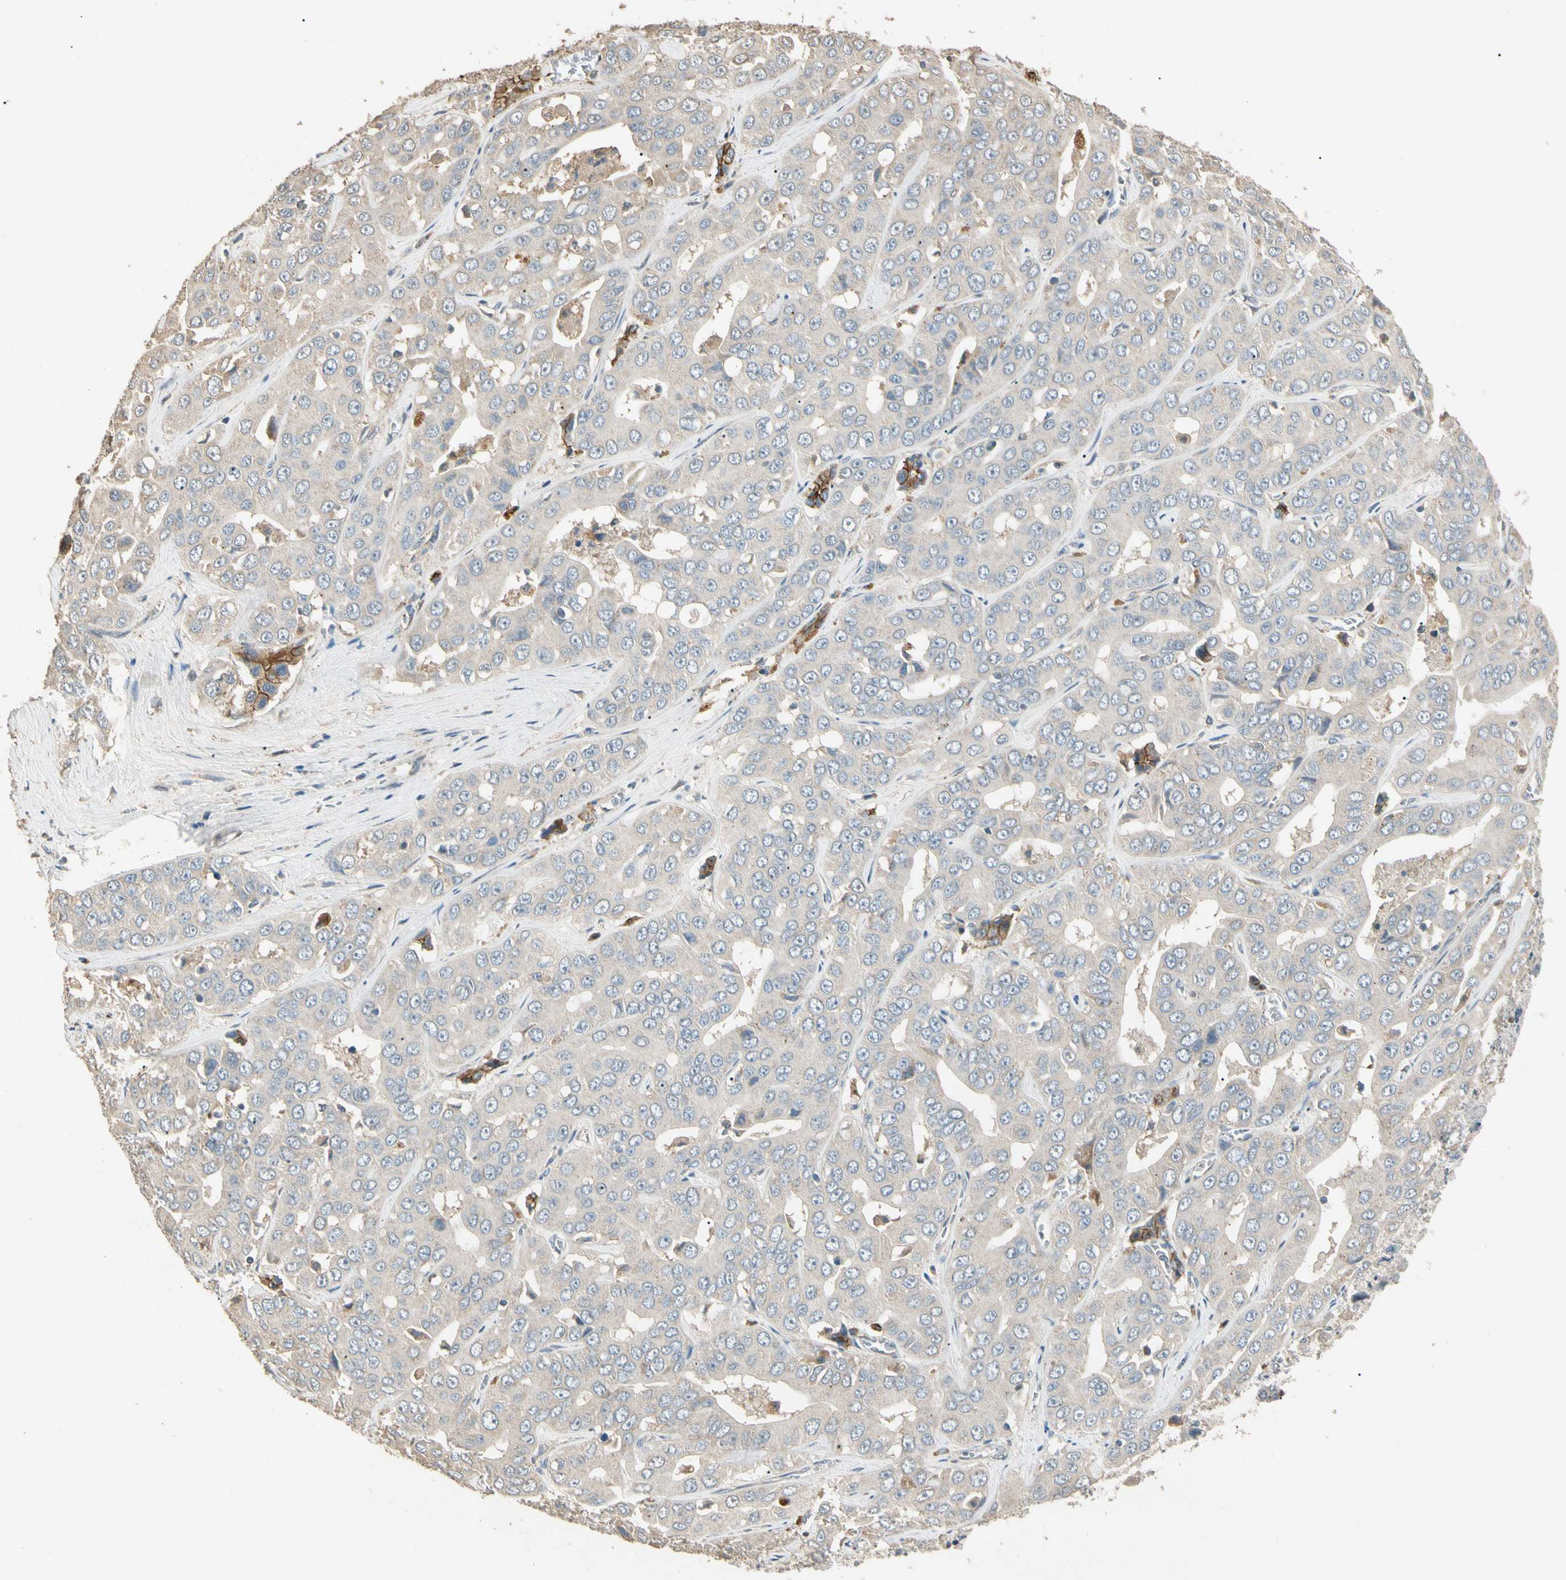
{"staining": {"intensity": "negative", "quantity": "none", "location": "none"}, "tissue": "liver cancer", "cell_type": "Tumor cells", "image_type": "cancer", "snomed": [{"axis": "morphology", "description": "Cholangiocarcinoma"}, {"axis": "topography", "description": "Liver"}], "caption": "IHC histopathology image of neoplastic tissue: human liver cholangiocarcinoma stained with DAB shows no significant protein positivity in tumor cells.", "gene": "CDH6", "patient": {"sex": "female", "age": 52}}